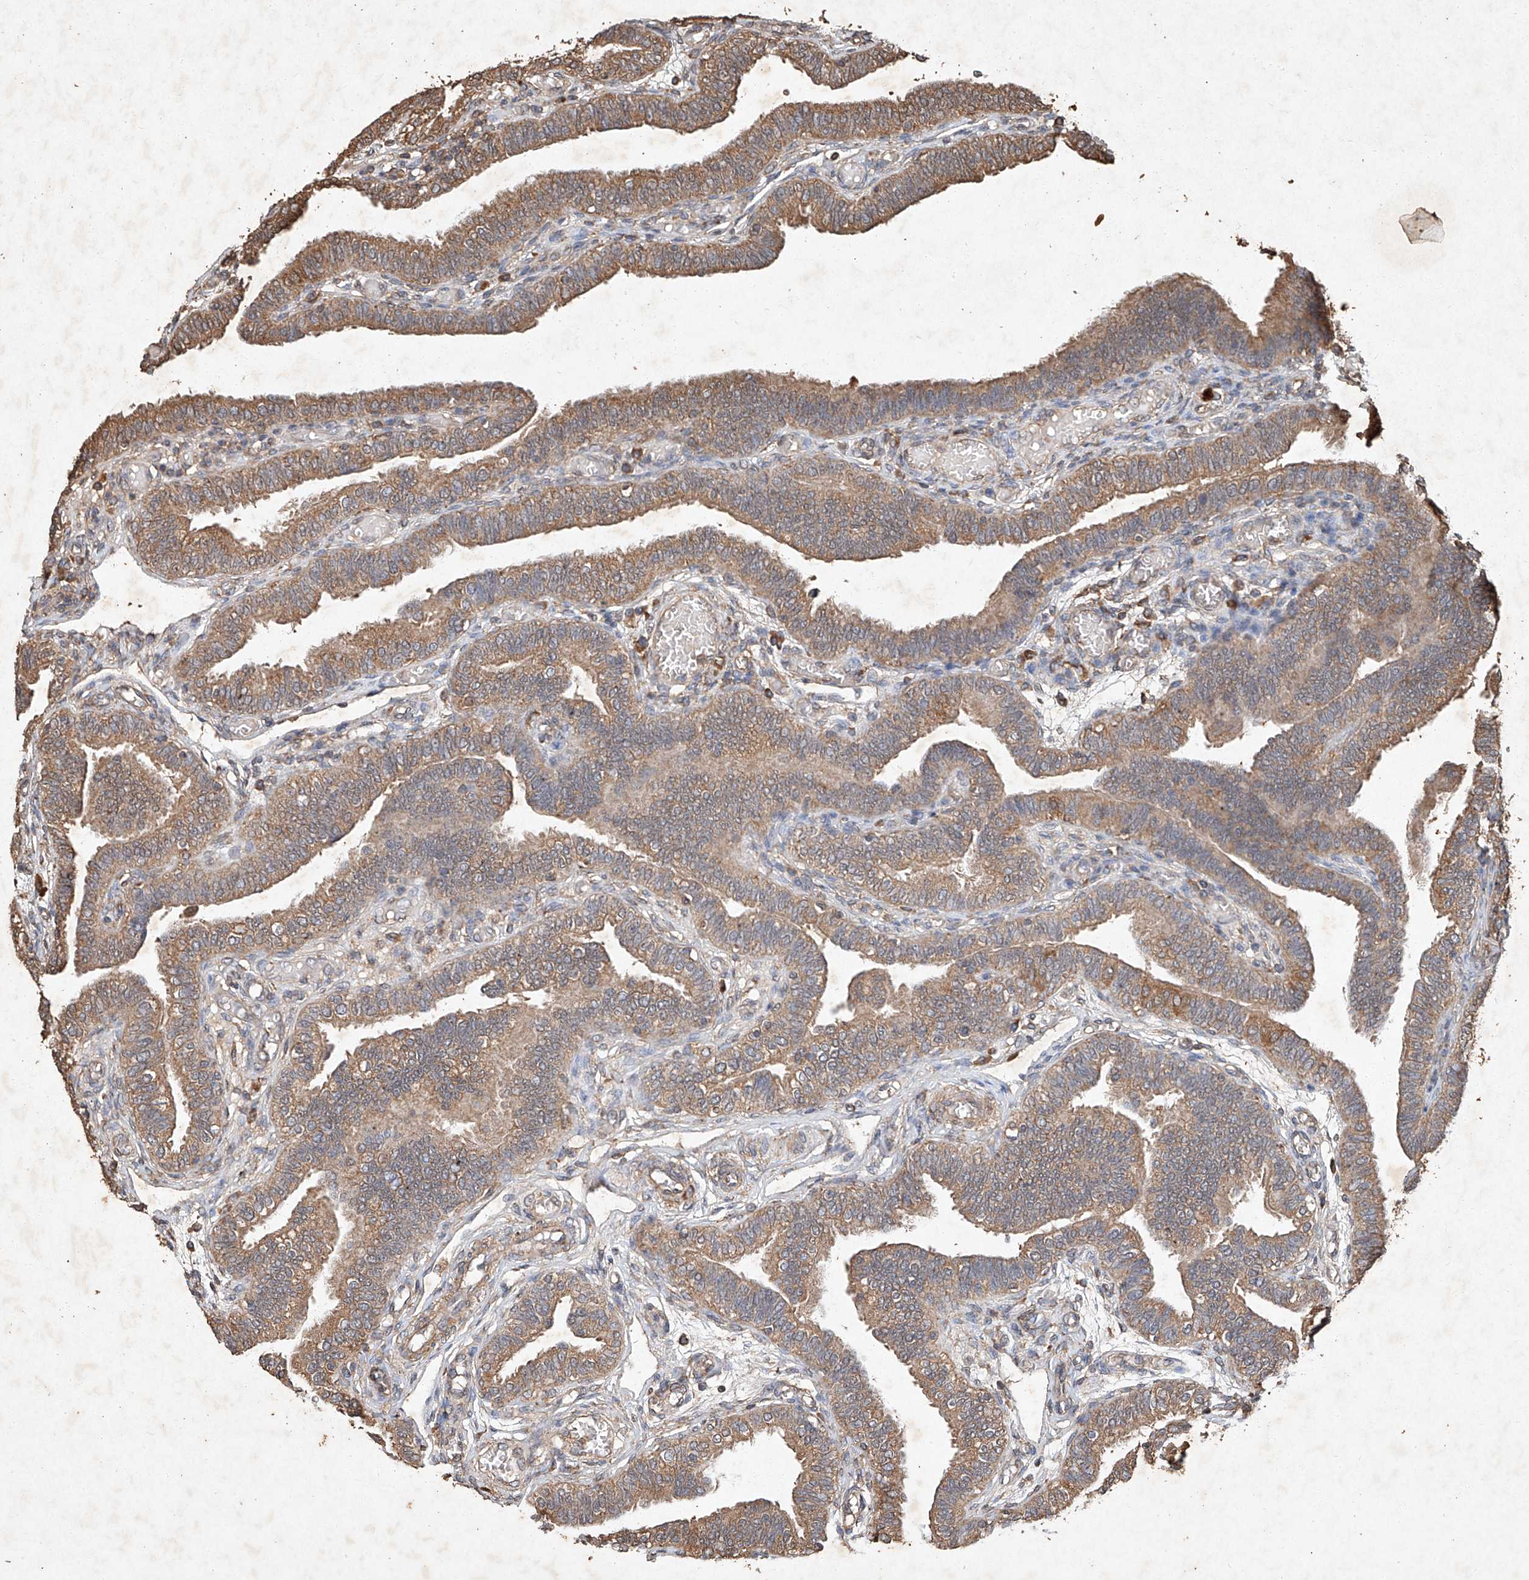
{"staining": {"intensity": "moderate", "quantity": ">75%", "location": "cytoplasmic/membranous"}, "tissue": "fallopian tube", "cell_type": "Glandular cells", "image_type": "normal", "snomed": [{"axis": "morphology", "description": "Normal tissue, NOS"}, {"axis": "topography", "description": "Fallopian tube"}], "caption": "Protein expression by IHC displays moderate cytoplasmic/membranous positivity in approximately >75% of glandular cells in normal fallopian tube. (DAB (3,3'-diaminobenzidine) IHC with brightfield microscopy, high magnification).", "gene": "STK3", "patient": {"sex": "female", "age": 39}}